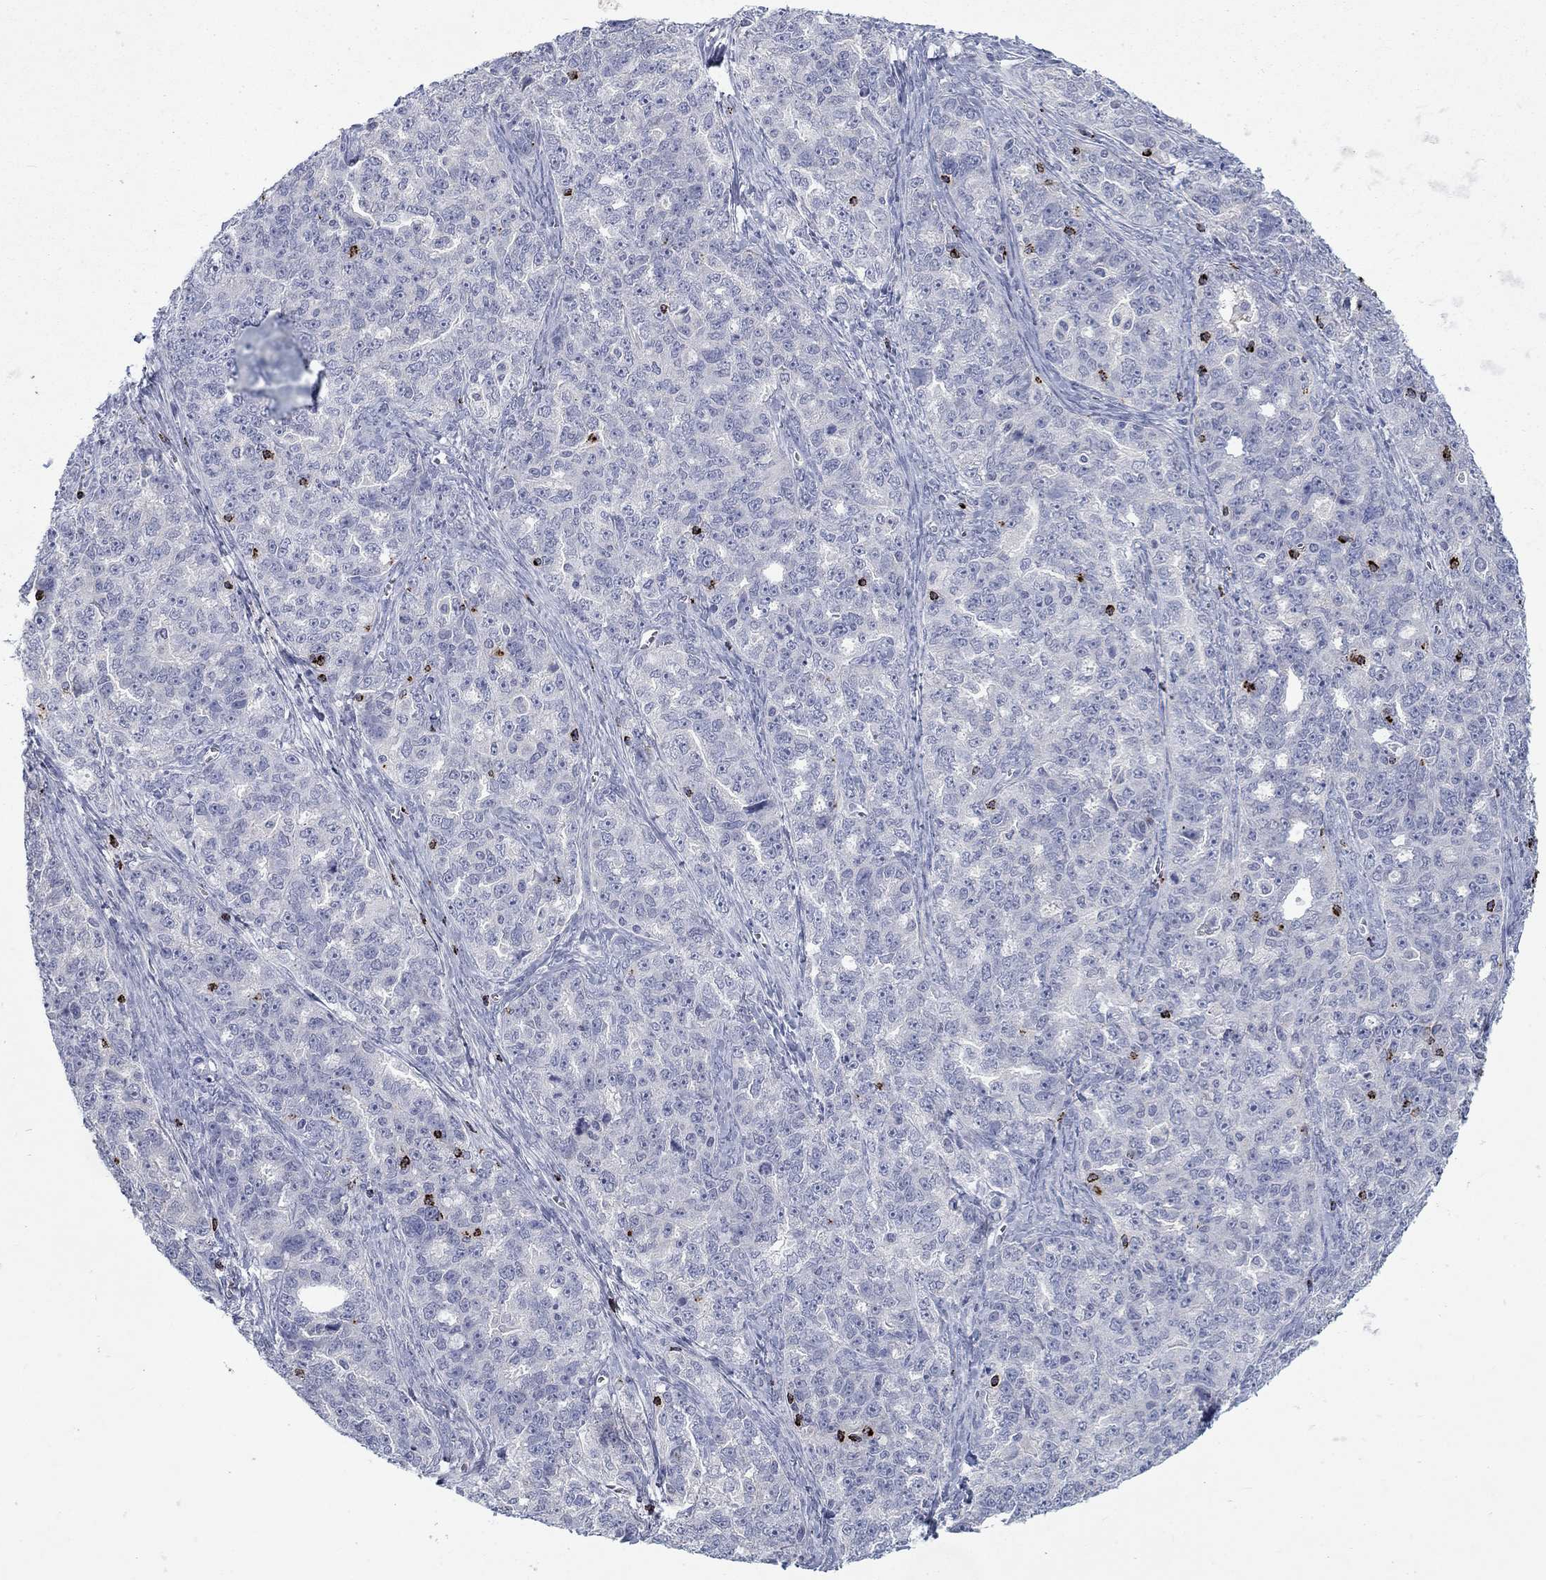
{"staining": {"intensity": "negative", "quantity": "none", "location": "none"}, "tissue": "ovarian cancer", "cell_type": "Tumor cells", "image_type": "cancer", "snomed": [{"axis": "morphology", "description": "Cystadenocarcinoma, serous, NOS"}, {"axis": "topography", "description": "Ovary"}], "caption": "This is an immunohistochemistry (IHC) photomicrograph of human ovarian cancer (serous cystadenocarcinoma). There is no positivity in tumor cells.", "gene": "GZMA", "patient": {"sex": "female", "age": 51}}